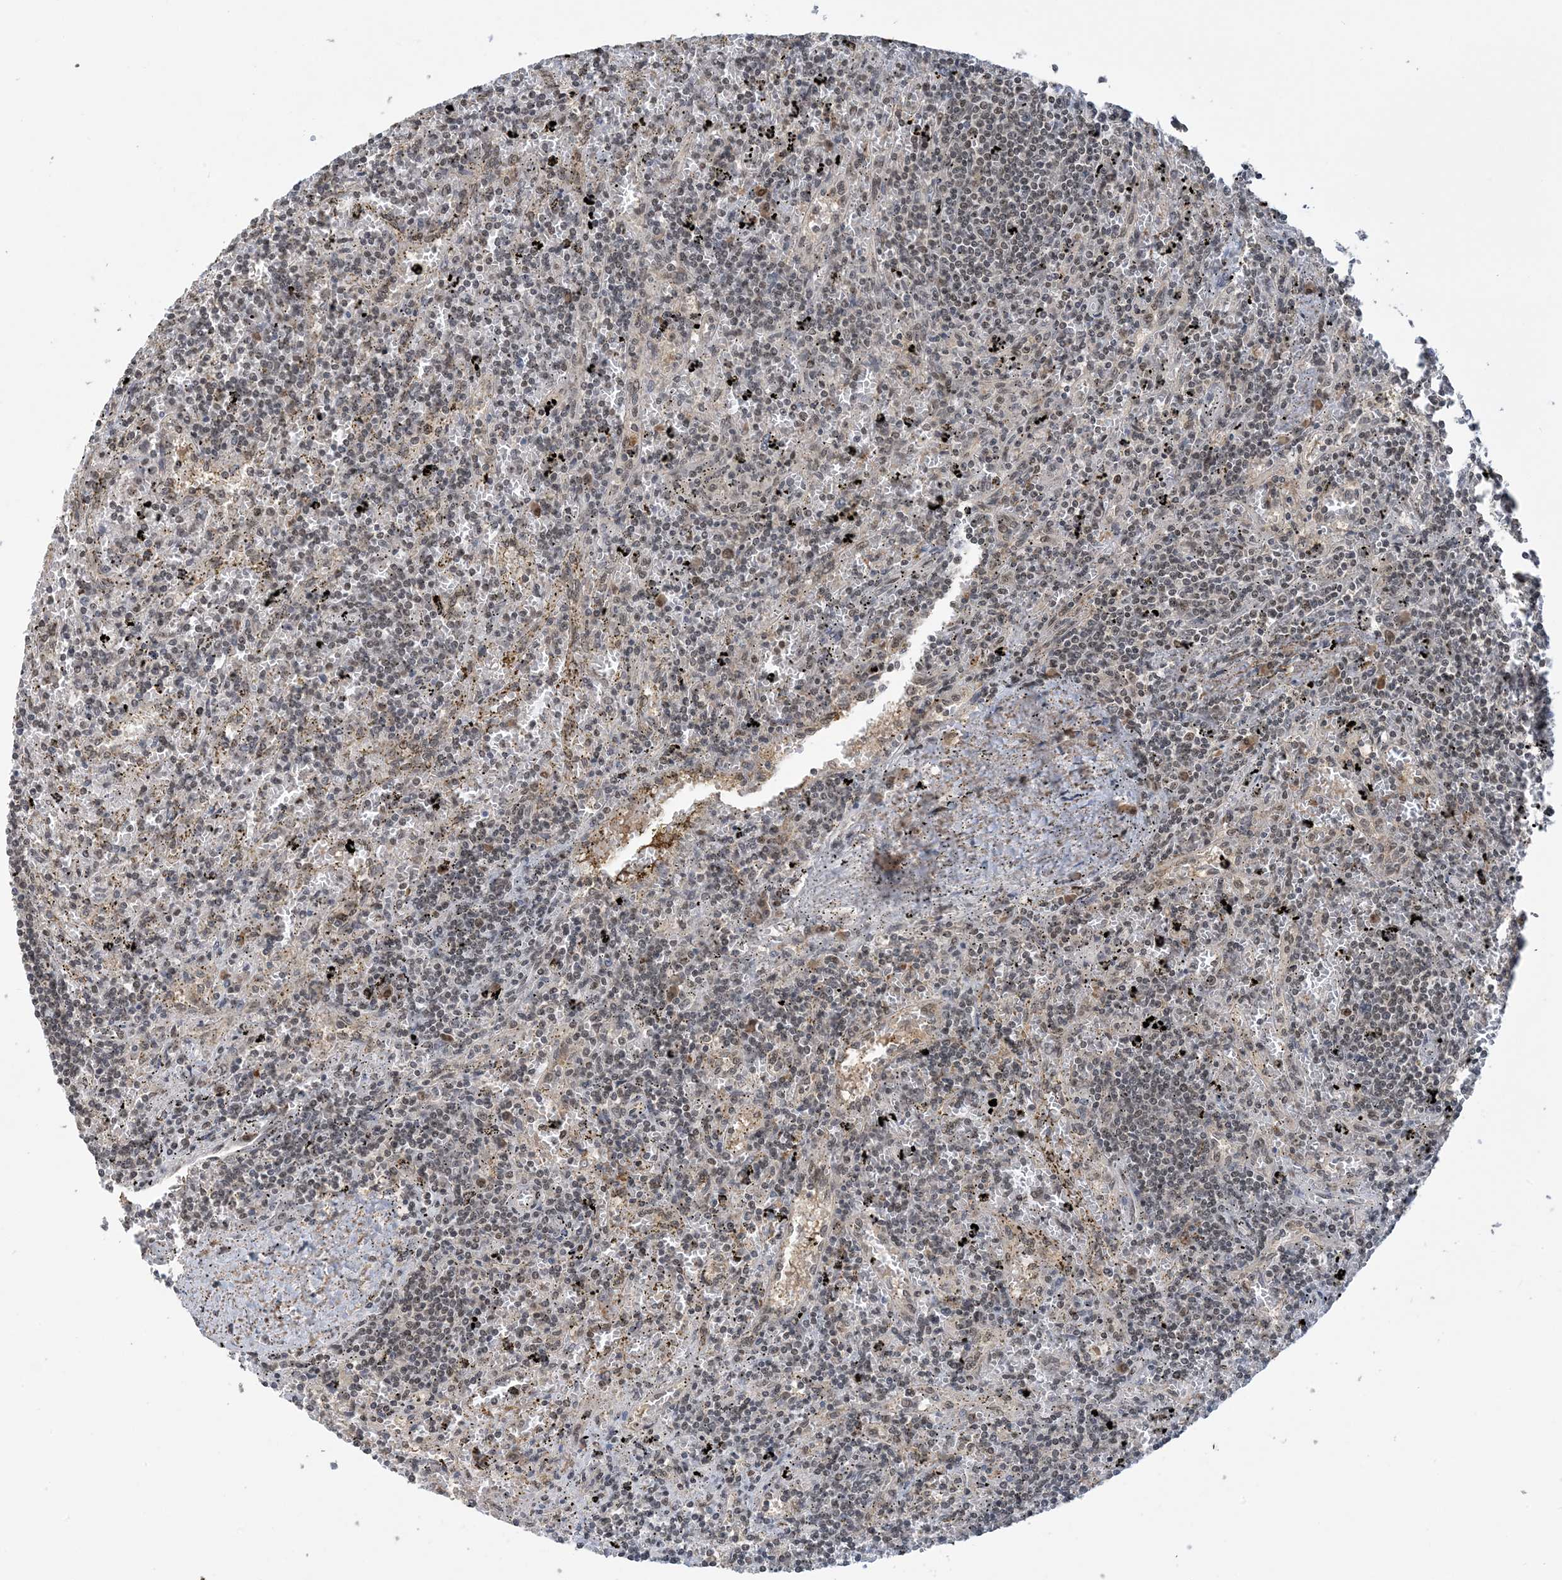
{"staining": {"intensity": "weak", "quantity": "<25%", "location": "nuclear"}, "tissue": "lymphoma", "cell_type": "Tumor cells", "image_type": "cancer", "snomed": [{"axis": "morphology", "description": "Malignant lymphoma, non-Hodgkin's type, Low grade"}, {"axis": "topography", "description": "Spleen"}], "caption": "High power microscopy micrograph of an IHC histopathology image of malignant lymphoma, non-Hodgkin's type (low-grade), revealing no significant expression in tumor cells.", "gene": "ACYP2", "patient": {"sex": "male", "age": 76}}